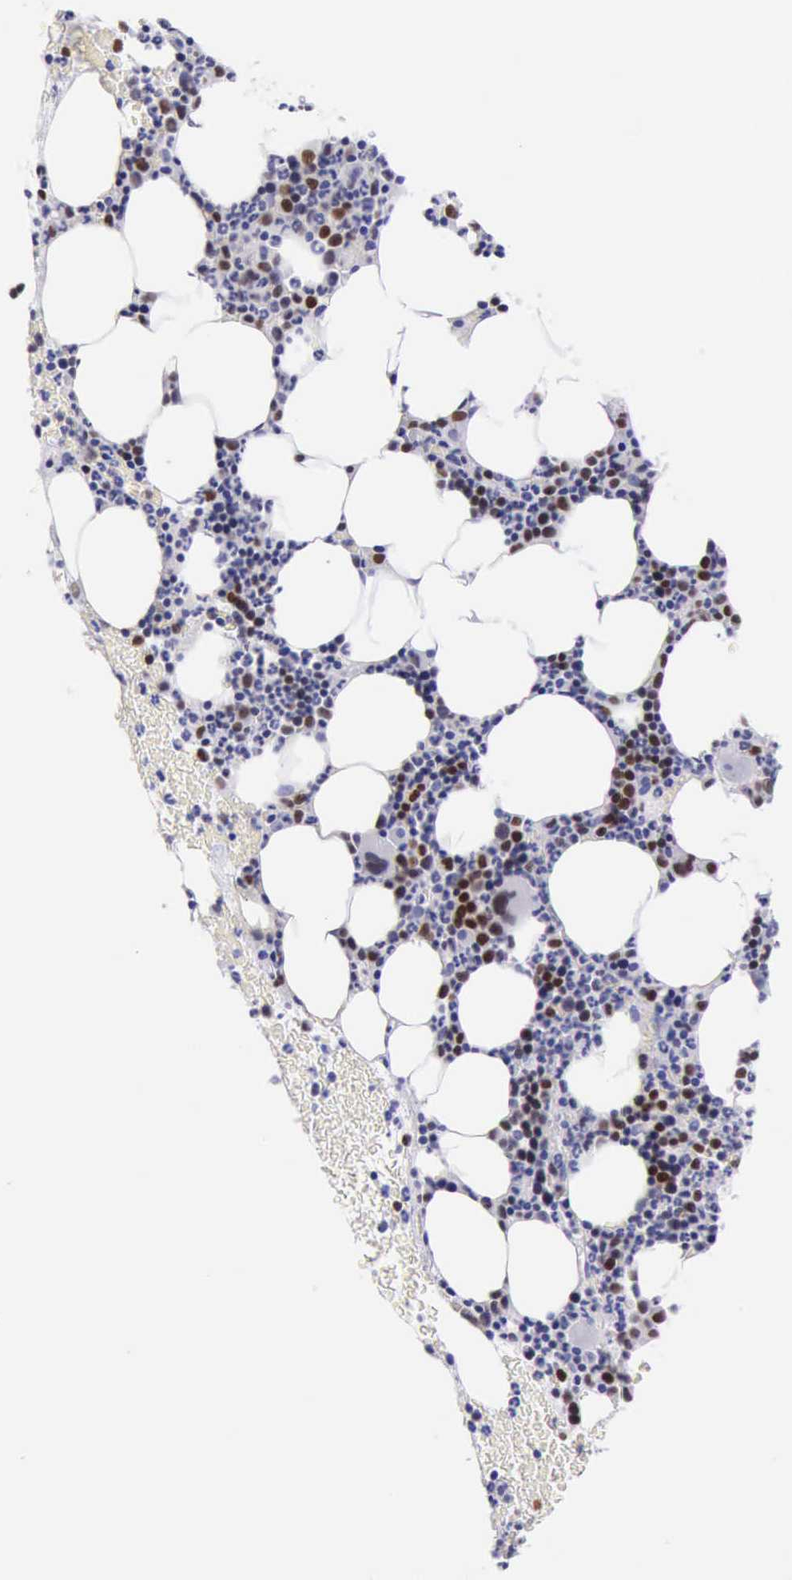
{"staining": {"intensity": "strong", "quantity": "25%-75%", "location": "nuclear"}, "tissue": "bone marrow", "cell_type": "Hematopoietic cells", "image_type": "normal", "snomed": [{"axis": "morphology", "description": "Normal tissue, NOS"}, {"axis": "topography", "description": "Bone marrow"}], "caption": "This photomicrograph shows immunohistochemistry staining of unremarkable human bone marrow, with high strong nuclear positivity in approximately 25%-75% of hematopoietic cells.", "gene": "MCM2", "patient": {"sex": "female", "age": 53}}